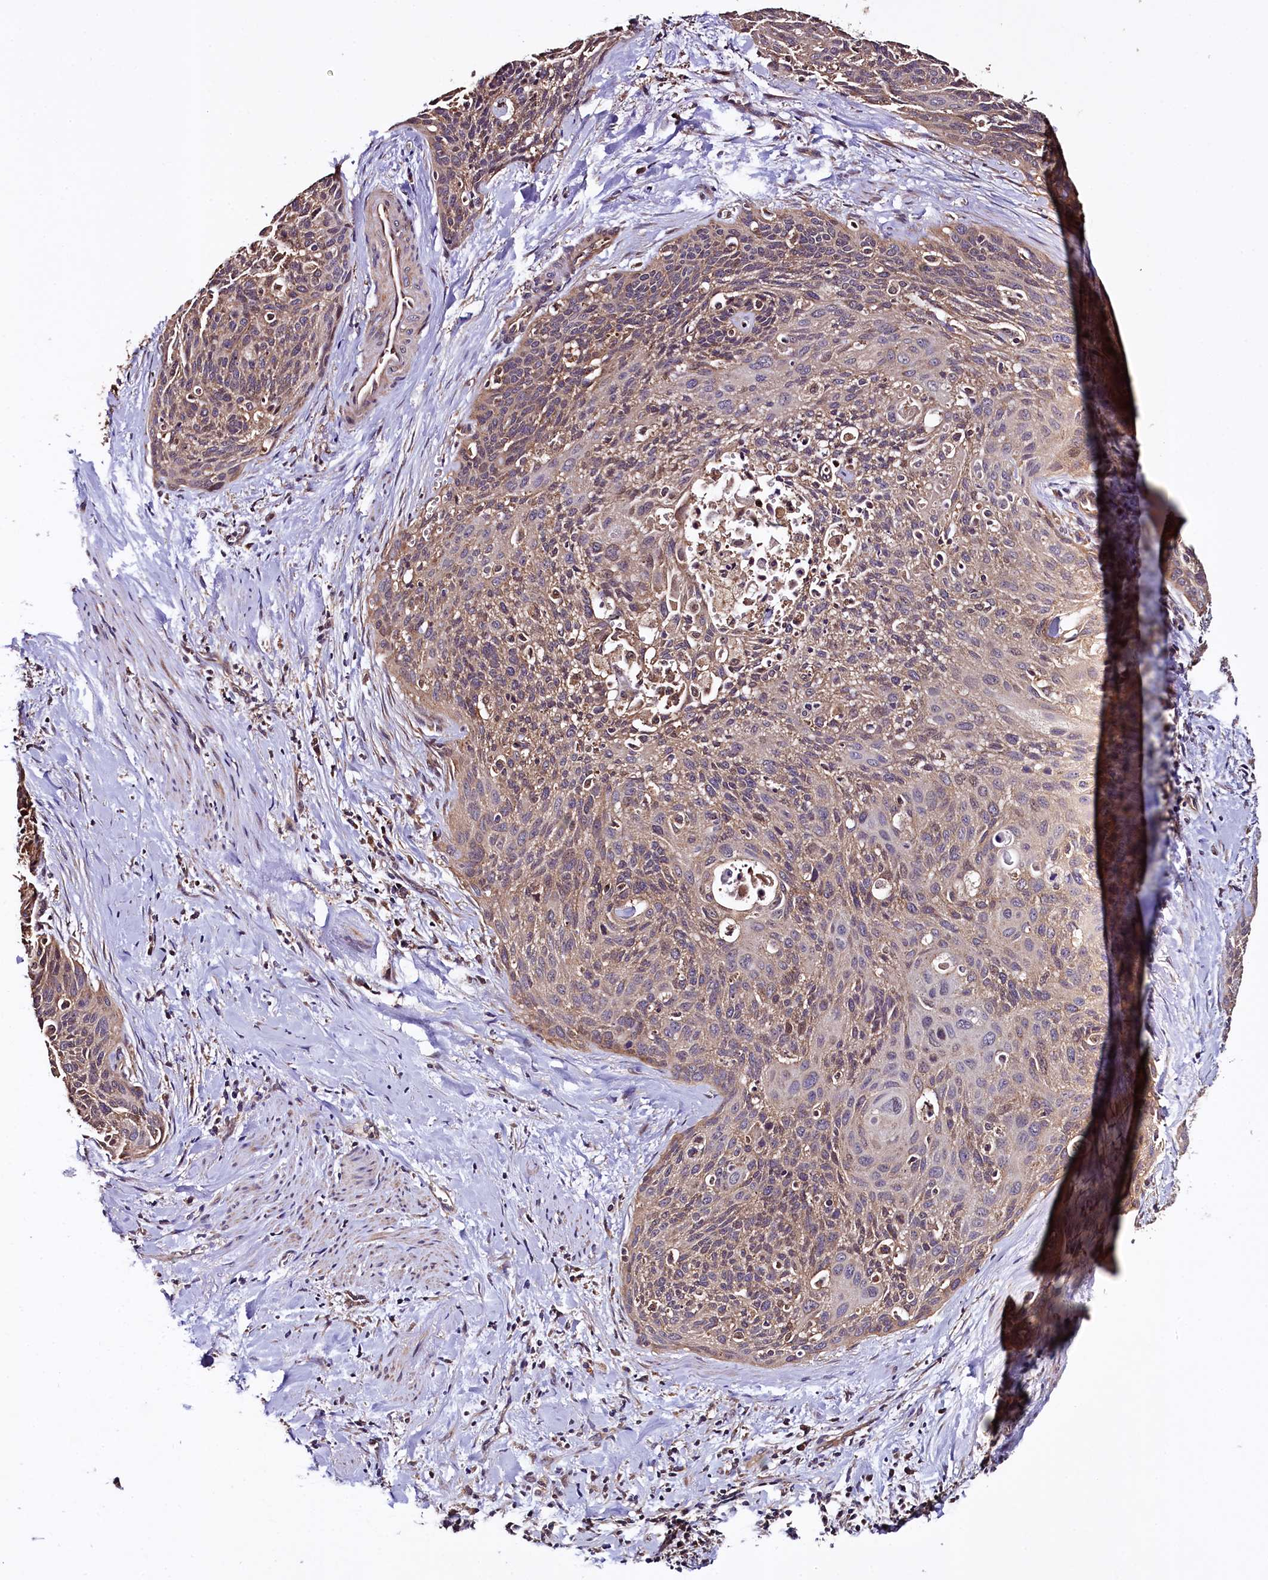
{"staining": {"intensity": "weak", "quantity": ">75%", "location": "cytoplasmic/membranous"}, "tissue": "cervical cancer", "cell_type": "Tumor cells", "image_type": "cancer", "snomed": [{"axis": "morphology", "description": "Squamous cell carcinoma, NOS"}, {"axis": "topography", "description": "Cervix"}], "caption": "Protein staining of squamous cell carcinoma (cervical) tissue exhibits weak cytoplasmic/membranous staining in approximately >75% of tumor cells. The staining was performed using DAB (3,3'-diaminobenzidine) to visualize the protein expression in brown, while the nuclei were stained in blue with hematoxylin (Magnification: 20x).", "gene": "KLC2", "patient": {"sex": "female", "age": 55}}